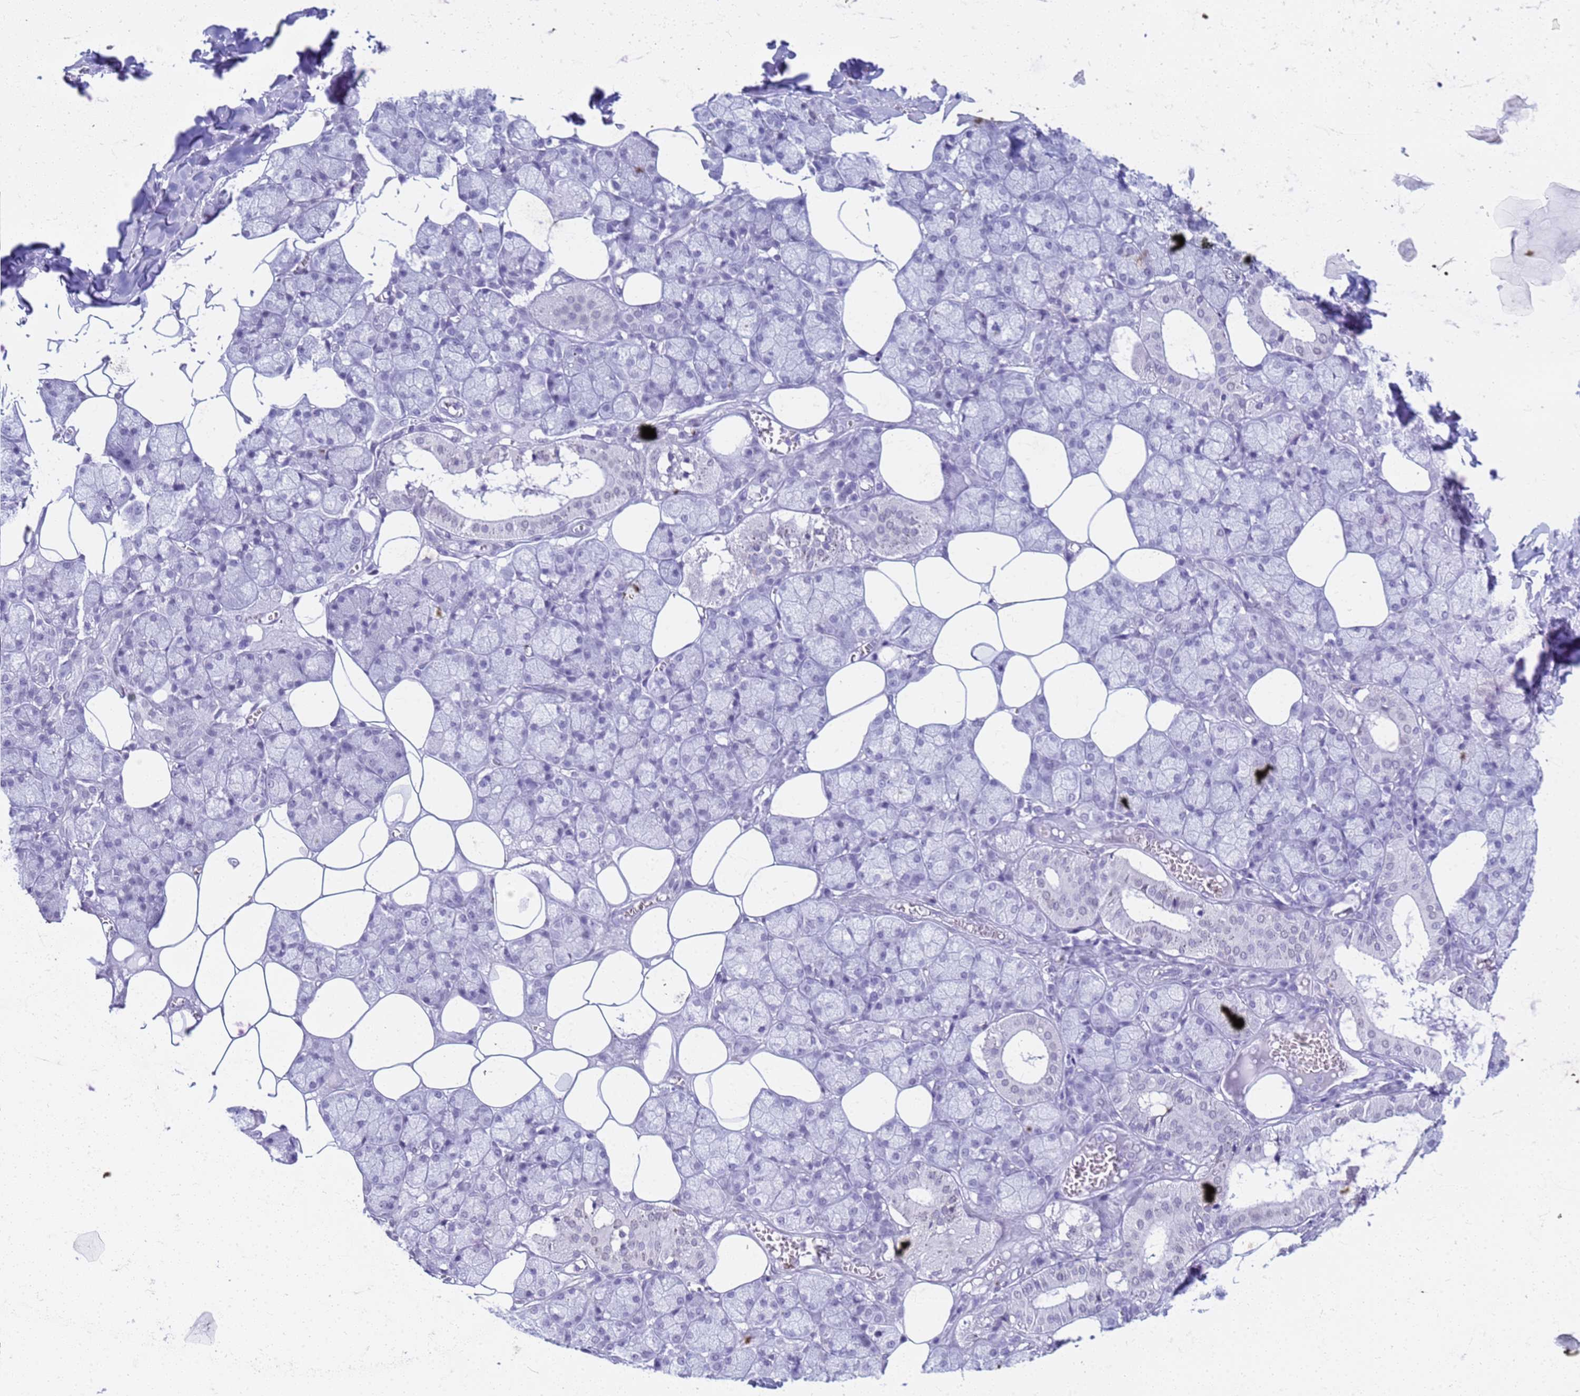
{"staining": {"intensity": "negative", "quantity": "none", "location": "none"}, "tissue": "salivary gland", "cell_type": "Glandular cells", "image_type": "normal", "snomed": [{"axis": "morphology", "description": "Normal tissue, NOS"}, {"axis": "topography", "description": "Salivary gland"}], "caption": "Immunohistochemical staining of normal salivary gland displays no significant expression in glandular cells. The staining is performed using DAB (3,3'-diaminobenzidine) brown chromogen with nuclei counter-stained in using hematoxylin.", "gene": "SLC7A9", "patient": {"sex": "male", "age": 62}}